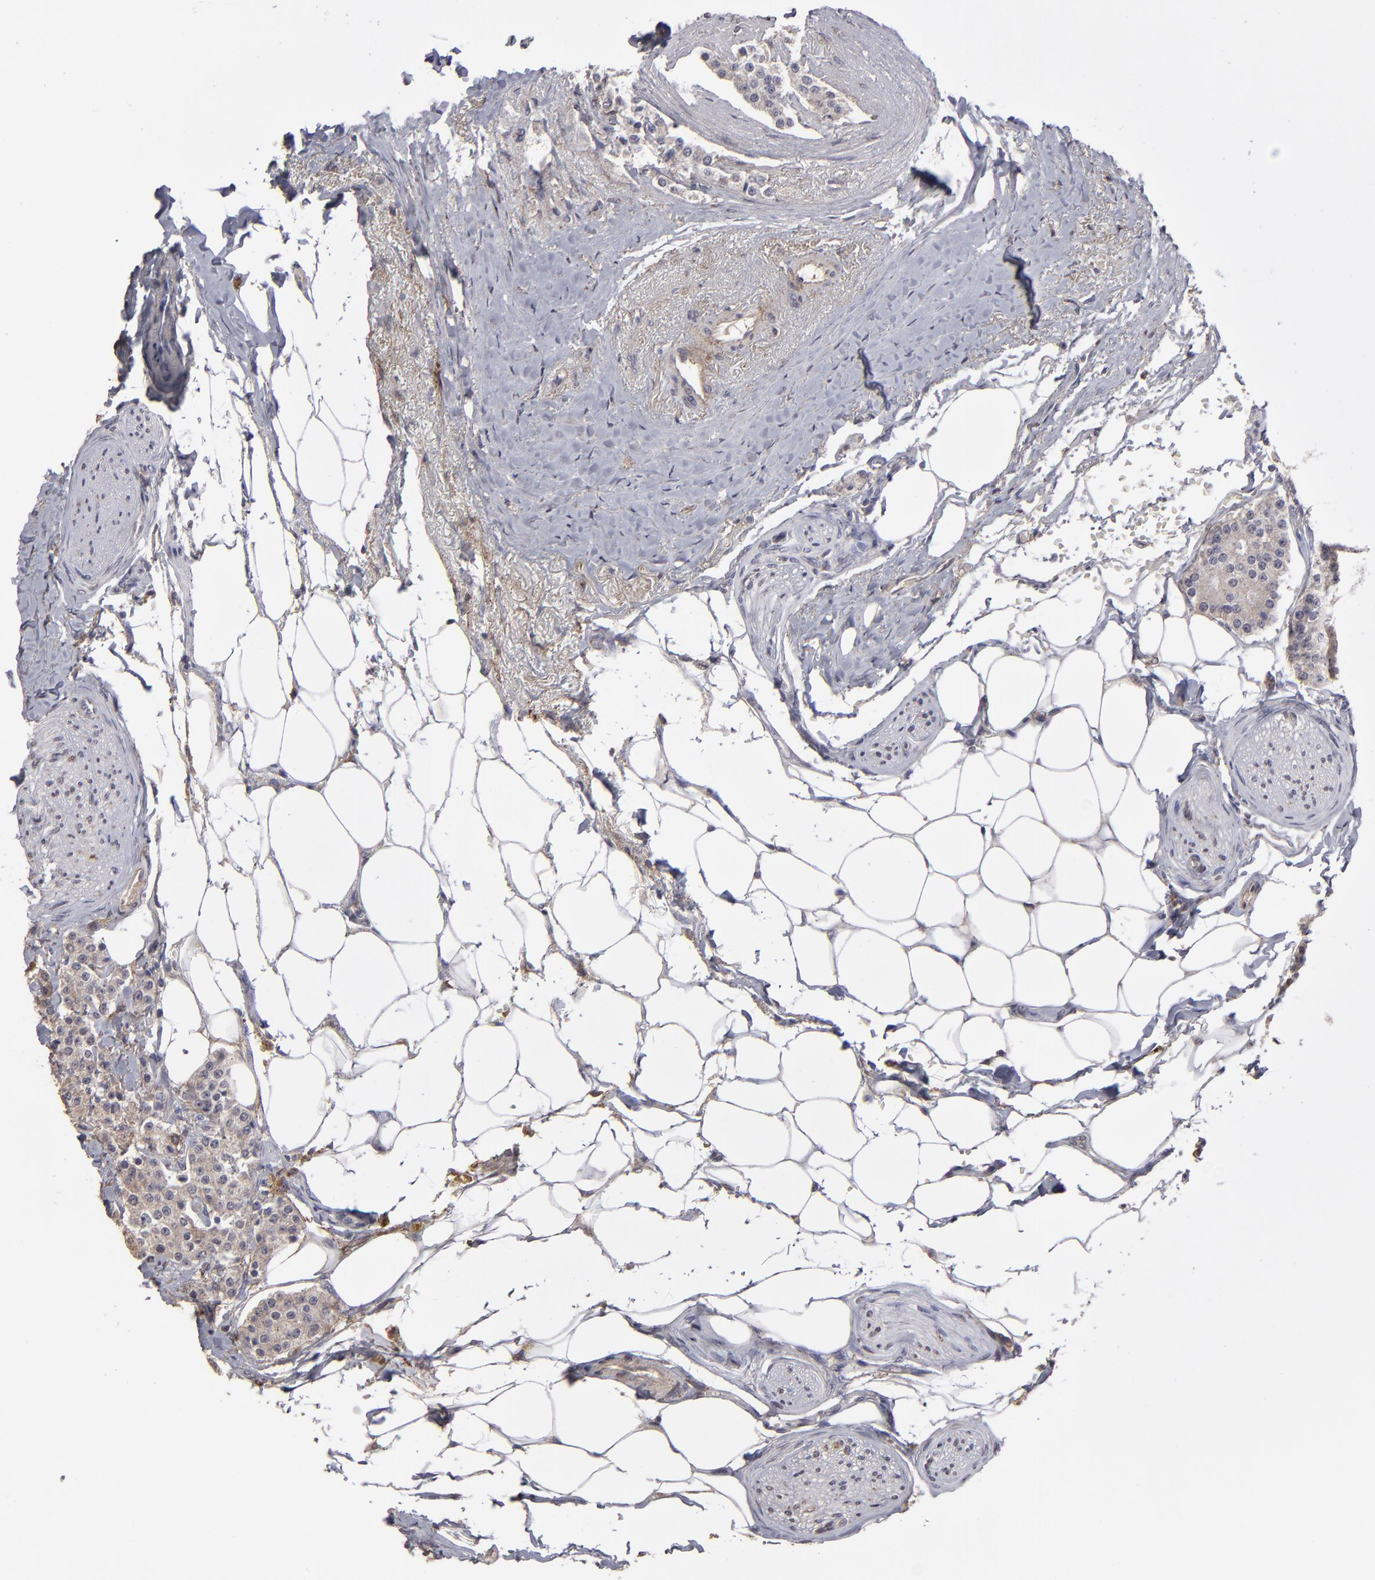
{"staining": {"intensity": "weak", "quantity": "25%-75%", "location": "cytoplasmic/membranous"}, "tissue": "carcinoid", "cell_type": "Tumor cells", "image_type": "cancer", "snomed": [{"axis": "morphology", "description": "Carcinoid, malignant, NOS"}, {"axis": "topography", "description": "Colon"}], "caption": "Immunohistochemistry image of neoplastic tissue: human carcinoid (malignant) stained using immunohistochemistry demonstrates low levels of weak protein expression localized specifically in the cytoplasmic/membranous of tumor cells, appearing as a cytoplasmic/membranous brown color.", "gene": "ITGB5", "patient": {"sex": "female", "age": 61}}